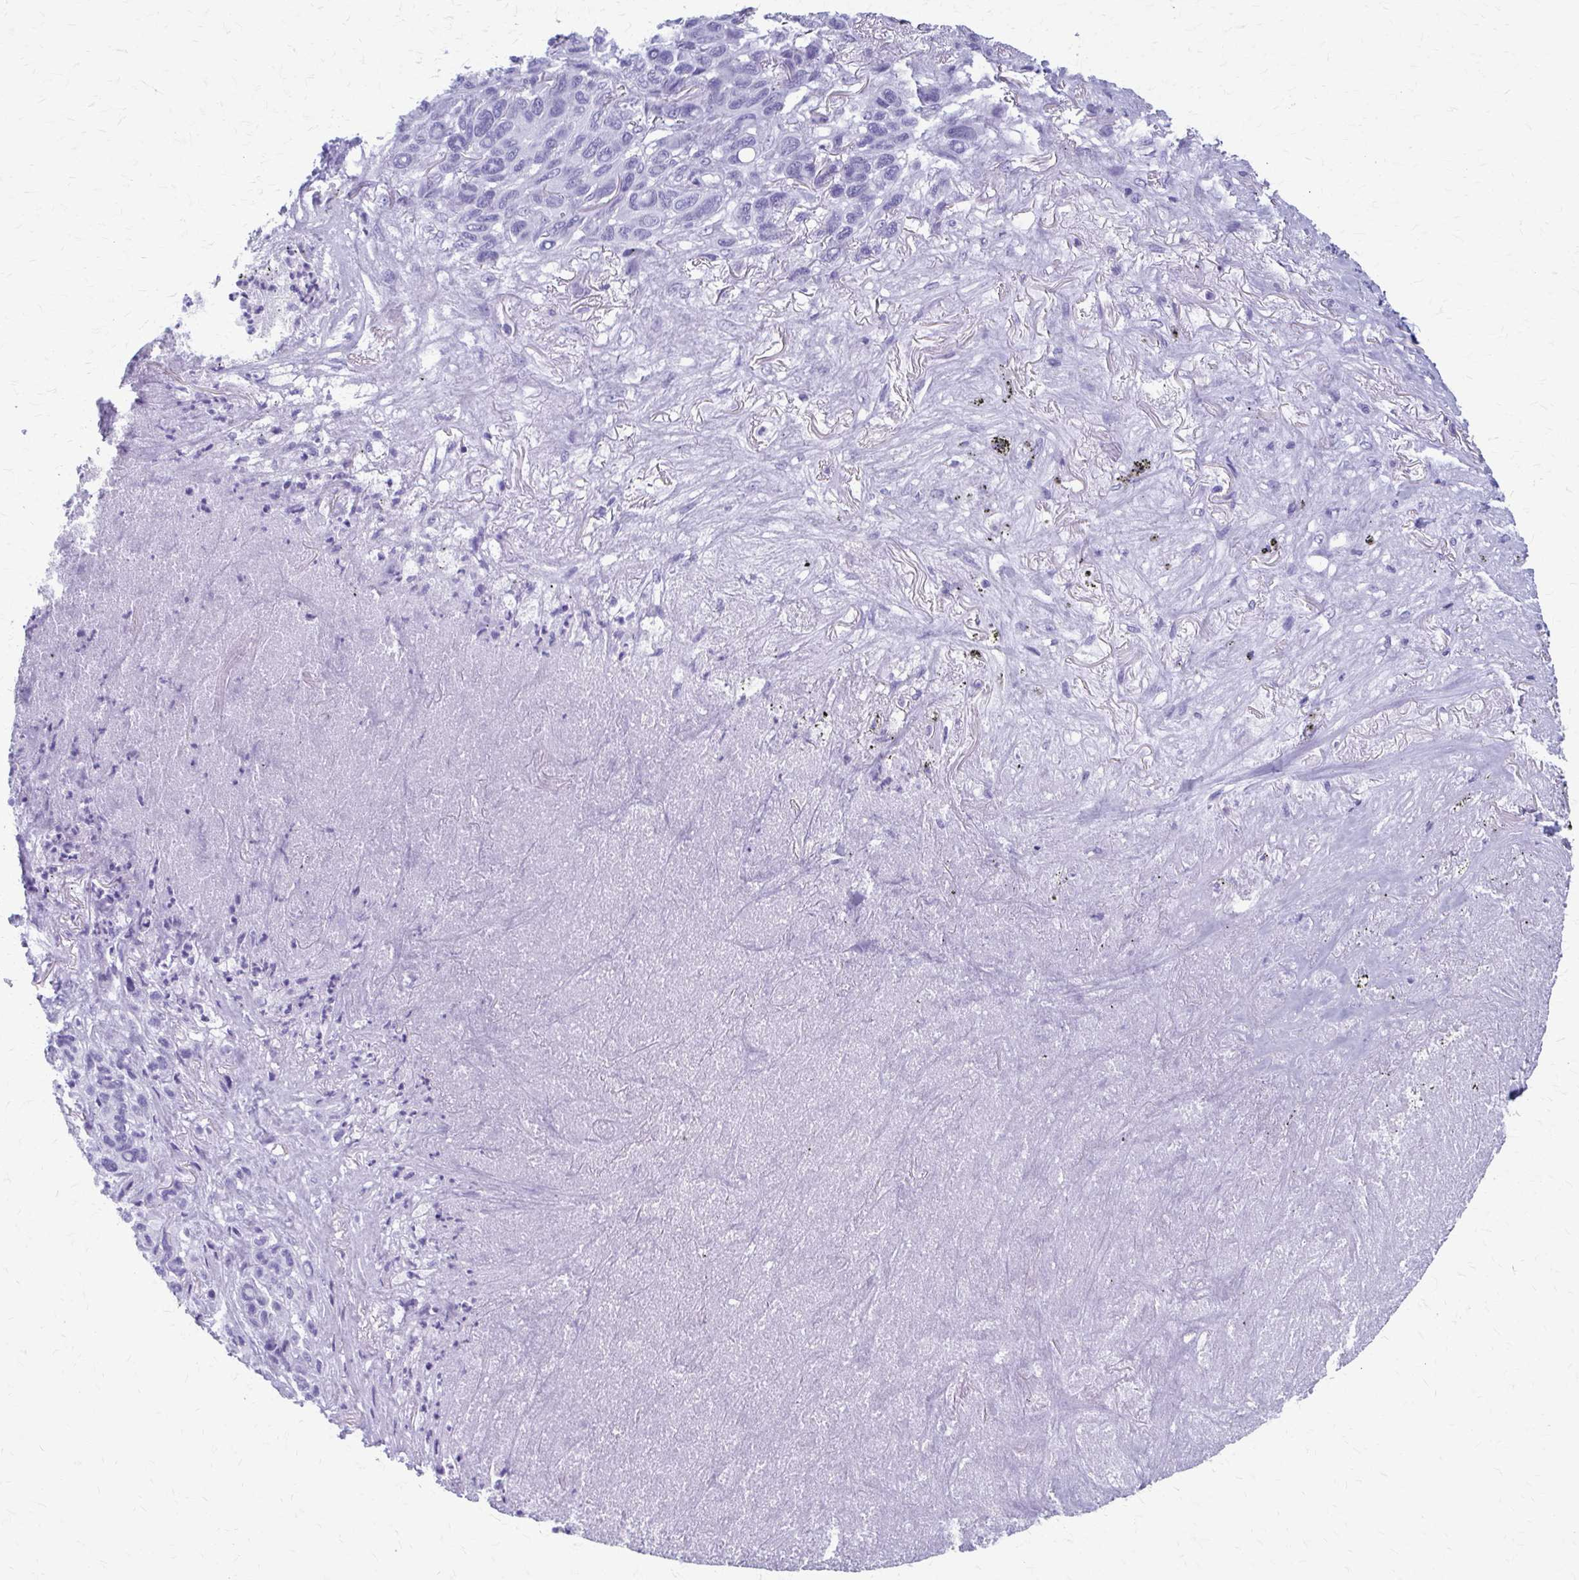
{"staining": {"intensity": "negative", "quantity": "none", "location": "none"}, "tissue": "melanoma", "cell_type": "Tumor cells", "image_type": "cancer", "snomed": [{"axis": "morphology", "description": "Malignant melanoma, Metastatic site"}, {"axis": "topography", "description": "Lung"}], "caption": "High magnification brightfield microscopy of malignant melanoma (metastatic site) stained with DAB (brown) and counterstained with hematoxylin (blue): tumor cells show no significant expression. Nuclei are stained in blue.", "gene": "CELF5", "patient": {"sex": "male", "age": 48}}